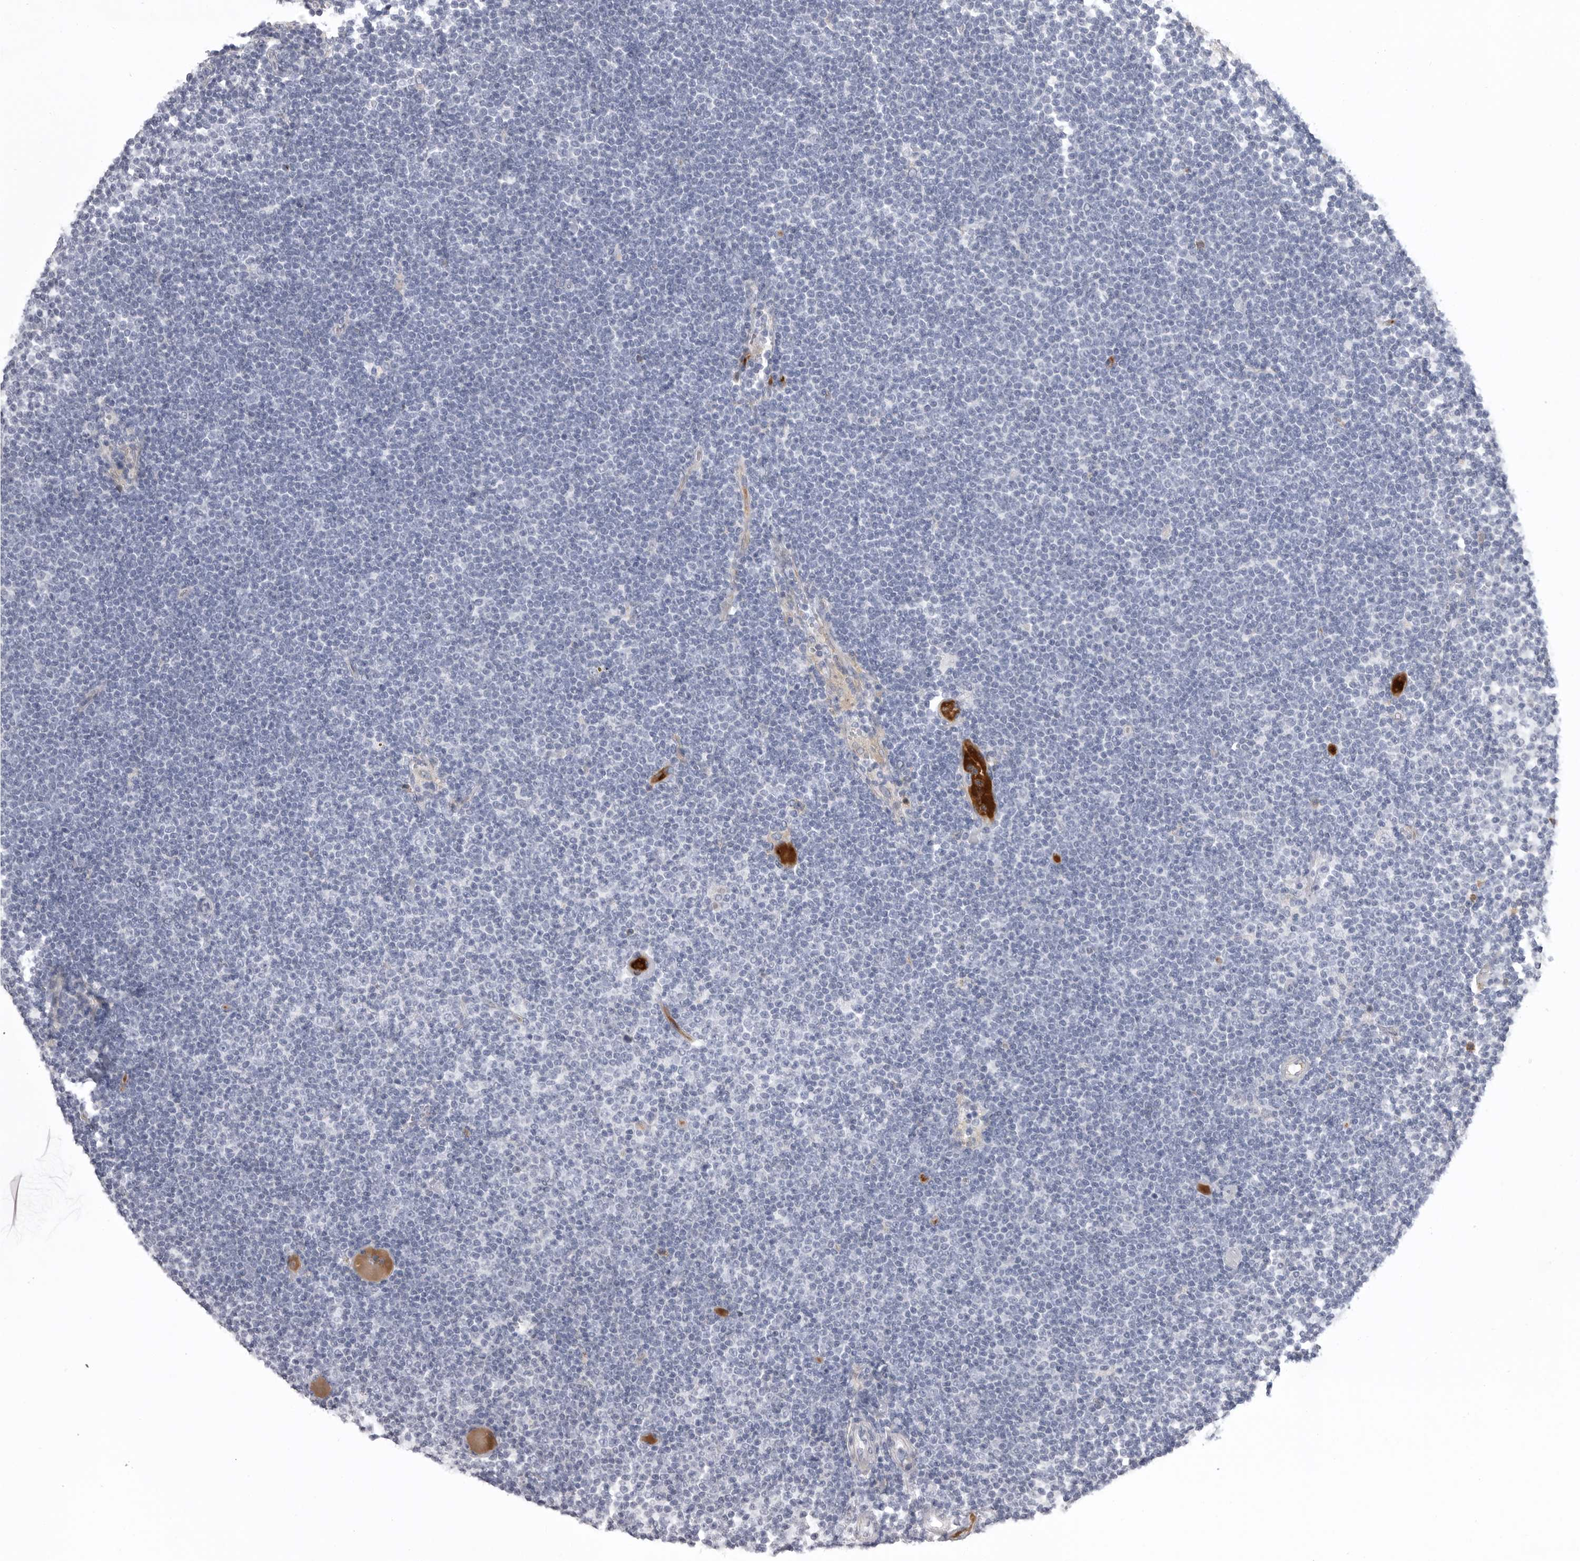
{"staining": {"intensity": "negative", "quantity": "none", "location": "none"}, "tissue": "lymphoma", "cell_type": "Tumor cells", "image_type": "cancer", "snomed": [{"axis": "morphology", "description": "Malignant lymphoma, non-Hodgkin's type, Low grade"}, {"axis": "topography", "description": "Lymph node"}], "caption": "Immunohistochemical staining of low-grade malignant lymphoma, non-Hodgkin's type shows no significant staining in tumor cells. (DAB (3,3'-diaminobenzidine) immunohistochemistry (IHC) visualized using brightfield microscopy, high magnification).", "gene": "SERPING1", "patient": {"sex": "female", "age": 53}}